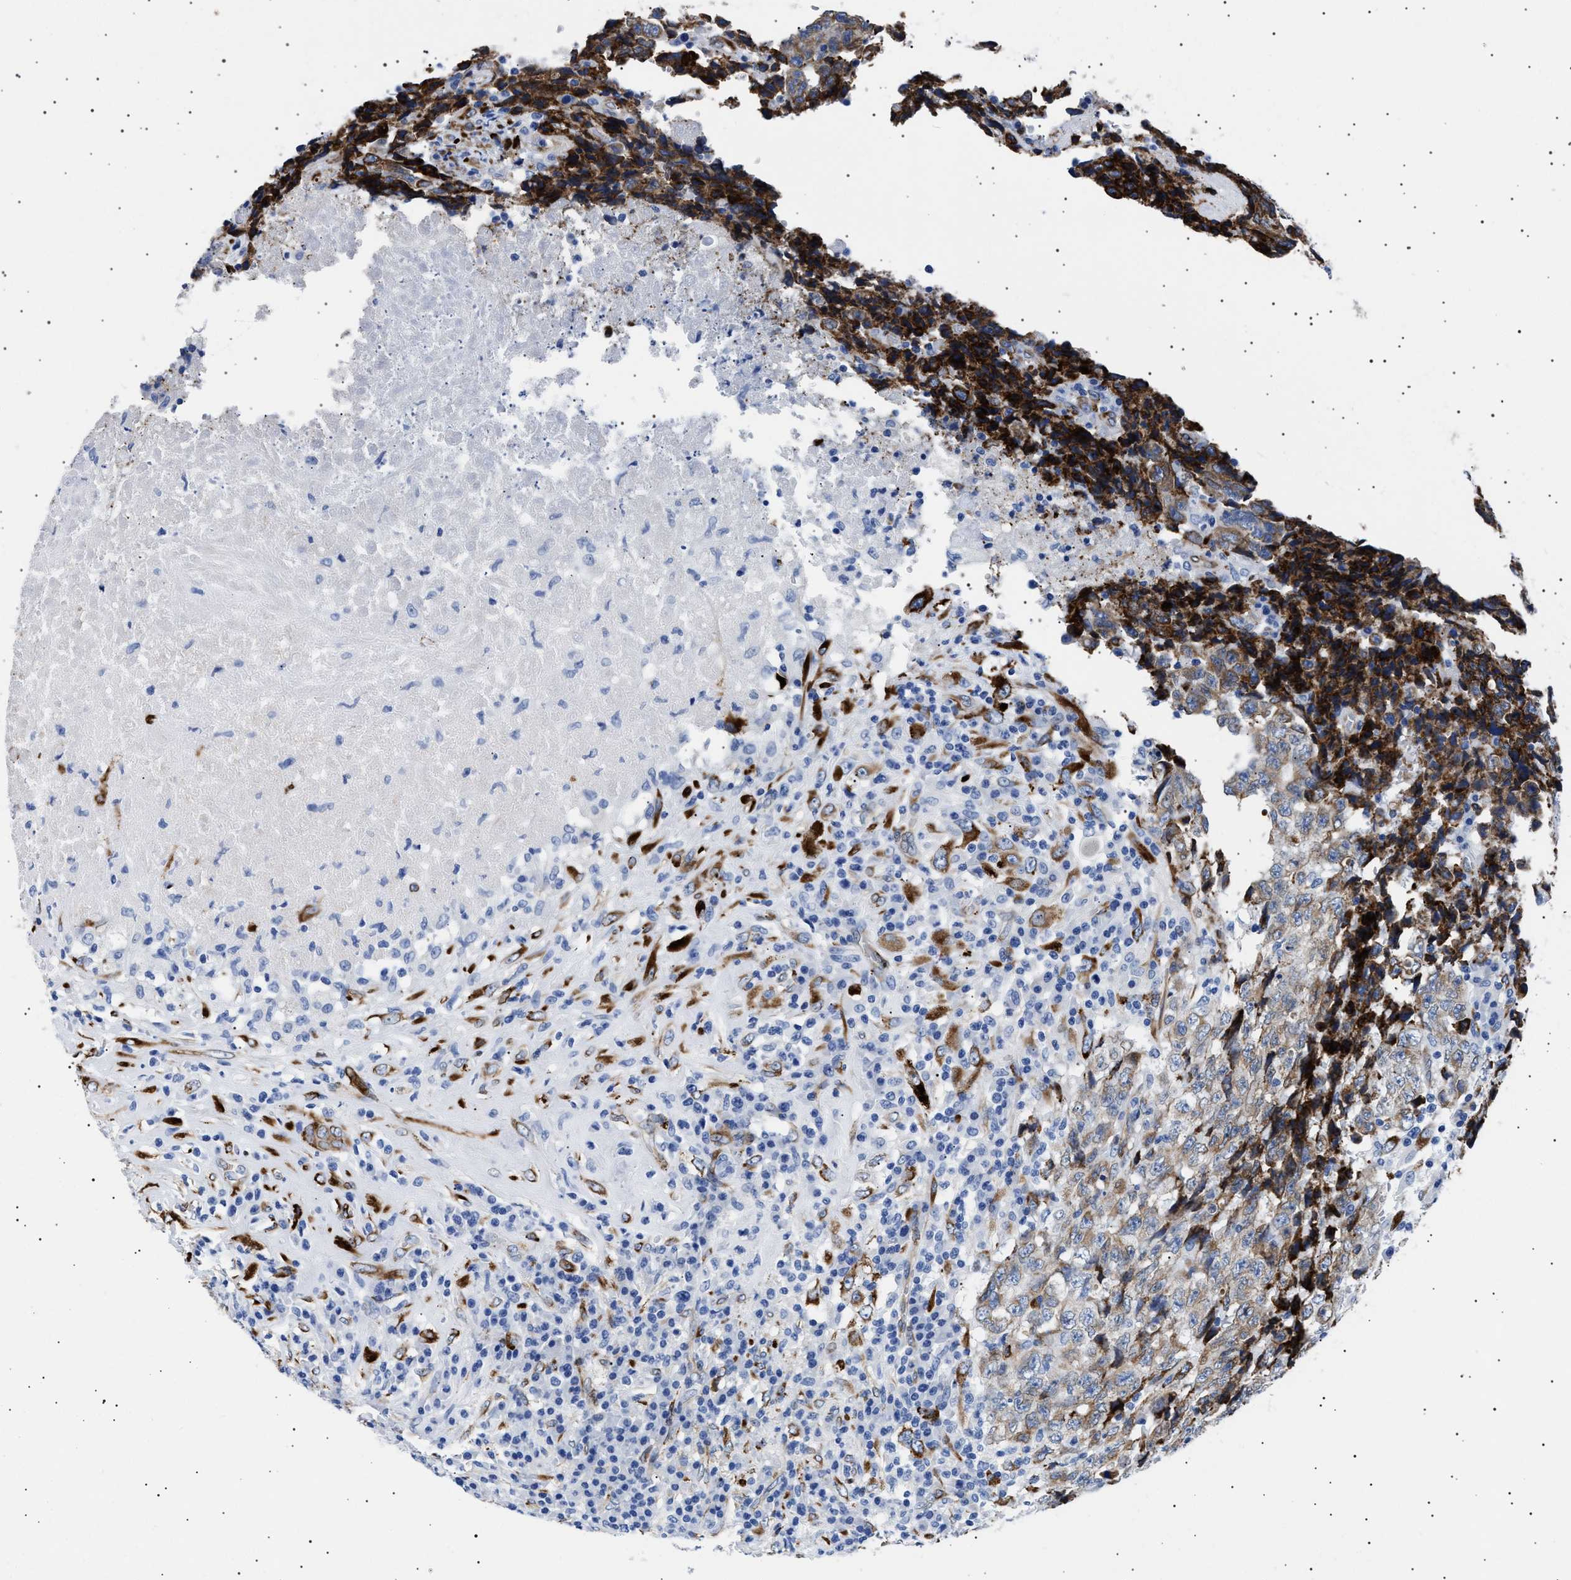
{"staining": {"intensity": "moderate", "quantity": ">75%", "location": "cytoplasmic/membranous"}, "tissue": "testis cancer", "cell_type": "Tumor cells", "image_type": "cancer", "snomed": [{"axis": "morphology", "description": "Necrosis, NOS"}, {"axis": "morphology", "description": "Carcinoma, Embryonal, NOS"}, {"axis": "topography", "description": "Testis"}], "caption": "Testis embryonal carcinoma was stained to show a protein in brown. There is medium levels of moderate cytoplasmic/membranous expression in approximately >75% of tumor cells.", "gene": "HEMGN", "patient": {"sex": "male", "age": 19}}